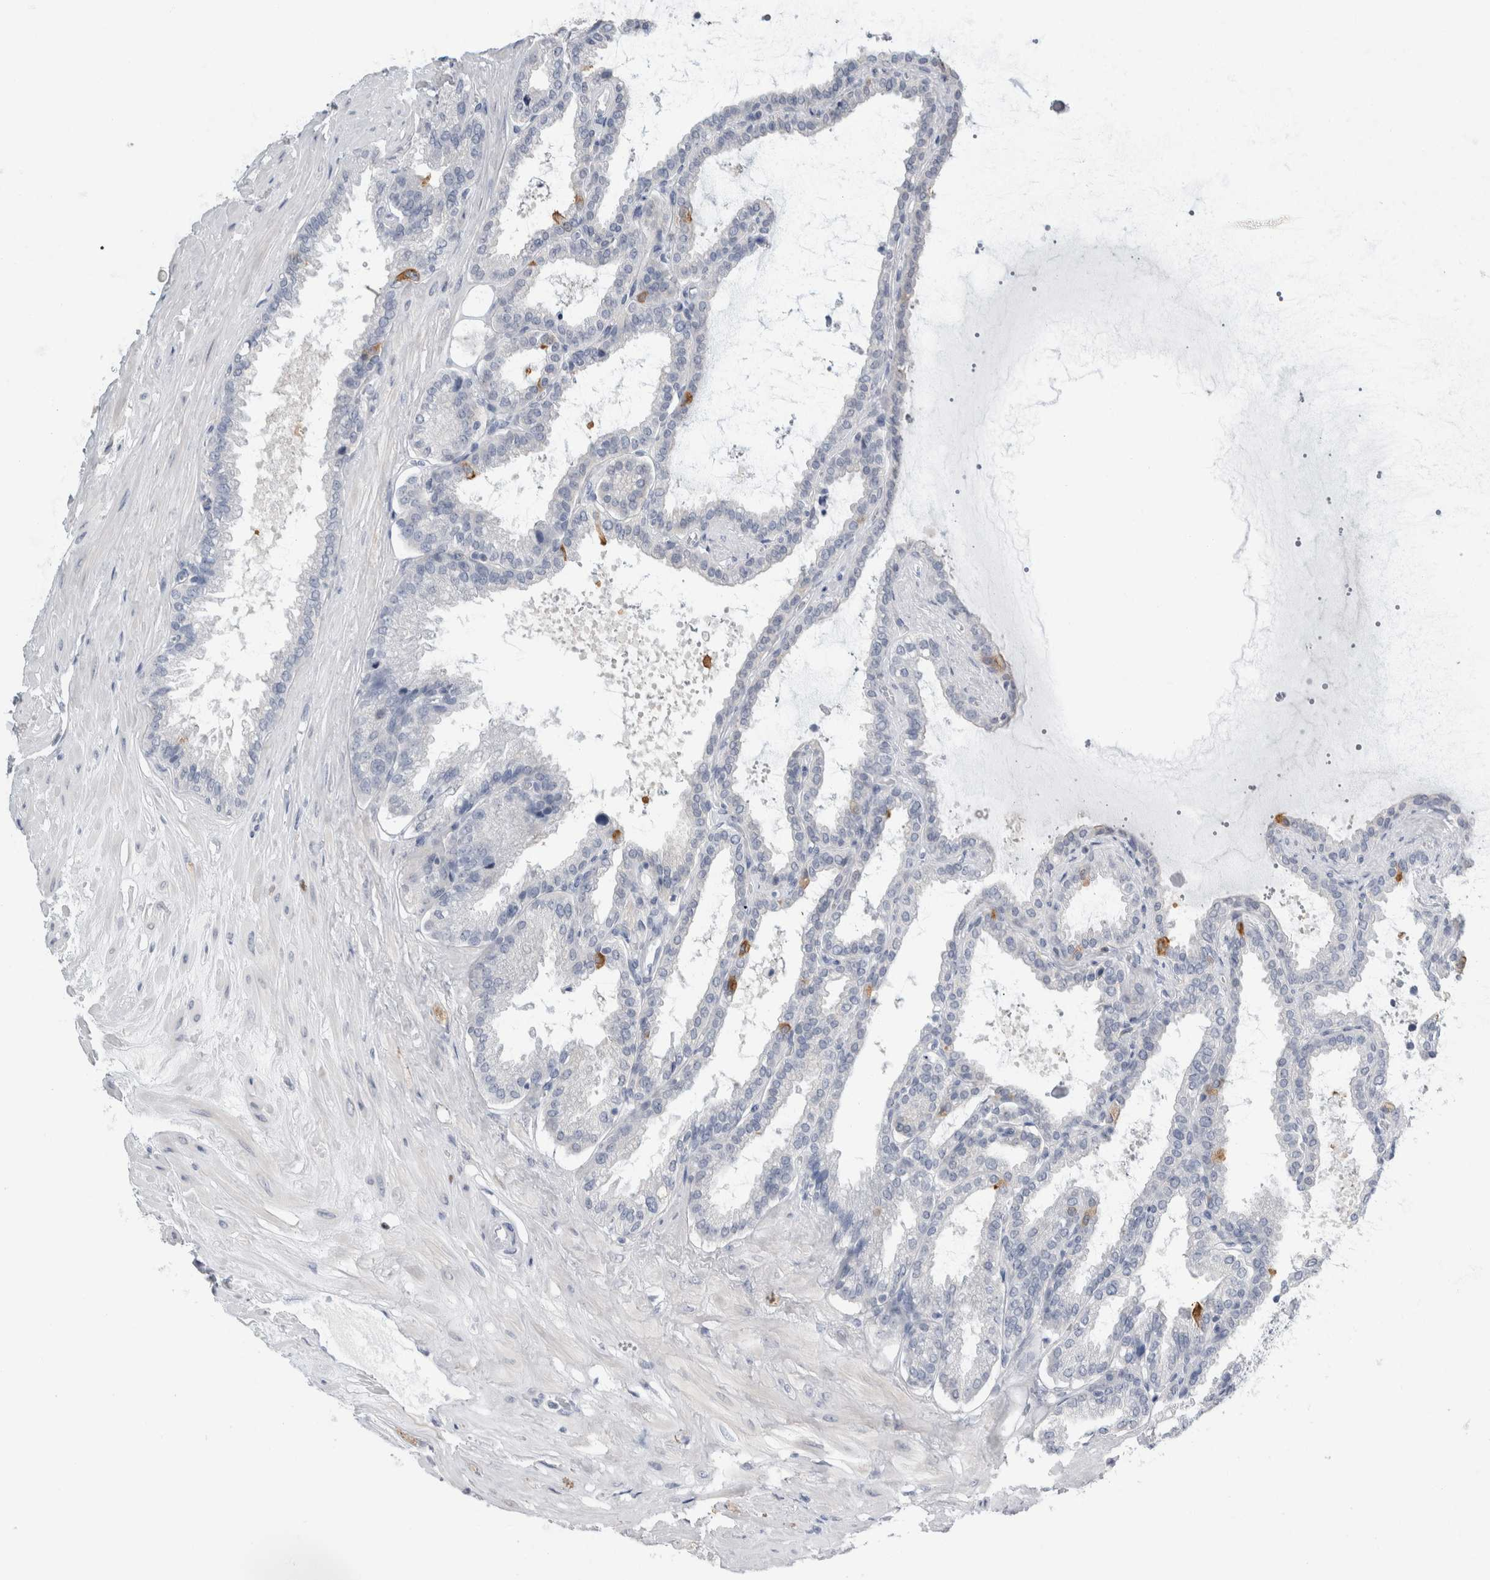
{"staining": {"intensity": "moderate", "quantity": "<25%", "location": "cytoplasmic/membranous"}, "tissue": "seminal vesicle", "cell_type": "Glandular cells", "image_type": "normal", "snomed": [{"axis": "morphology", "description": "Normal tissue, NOS"}, {"axis": "topography", "description": "Seminal veicle"}], "caption": "IHC (DAB (3,3'-diaminobenzidine)) staining of benign seminal vesicle demonstrates moderate cytoplasmic/membranous protein positivity in about <25% of glandular cells.", "gene": "CASP6", "patient": {"sex": "male", "age": 46}}